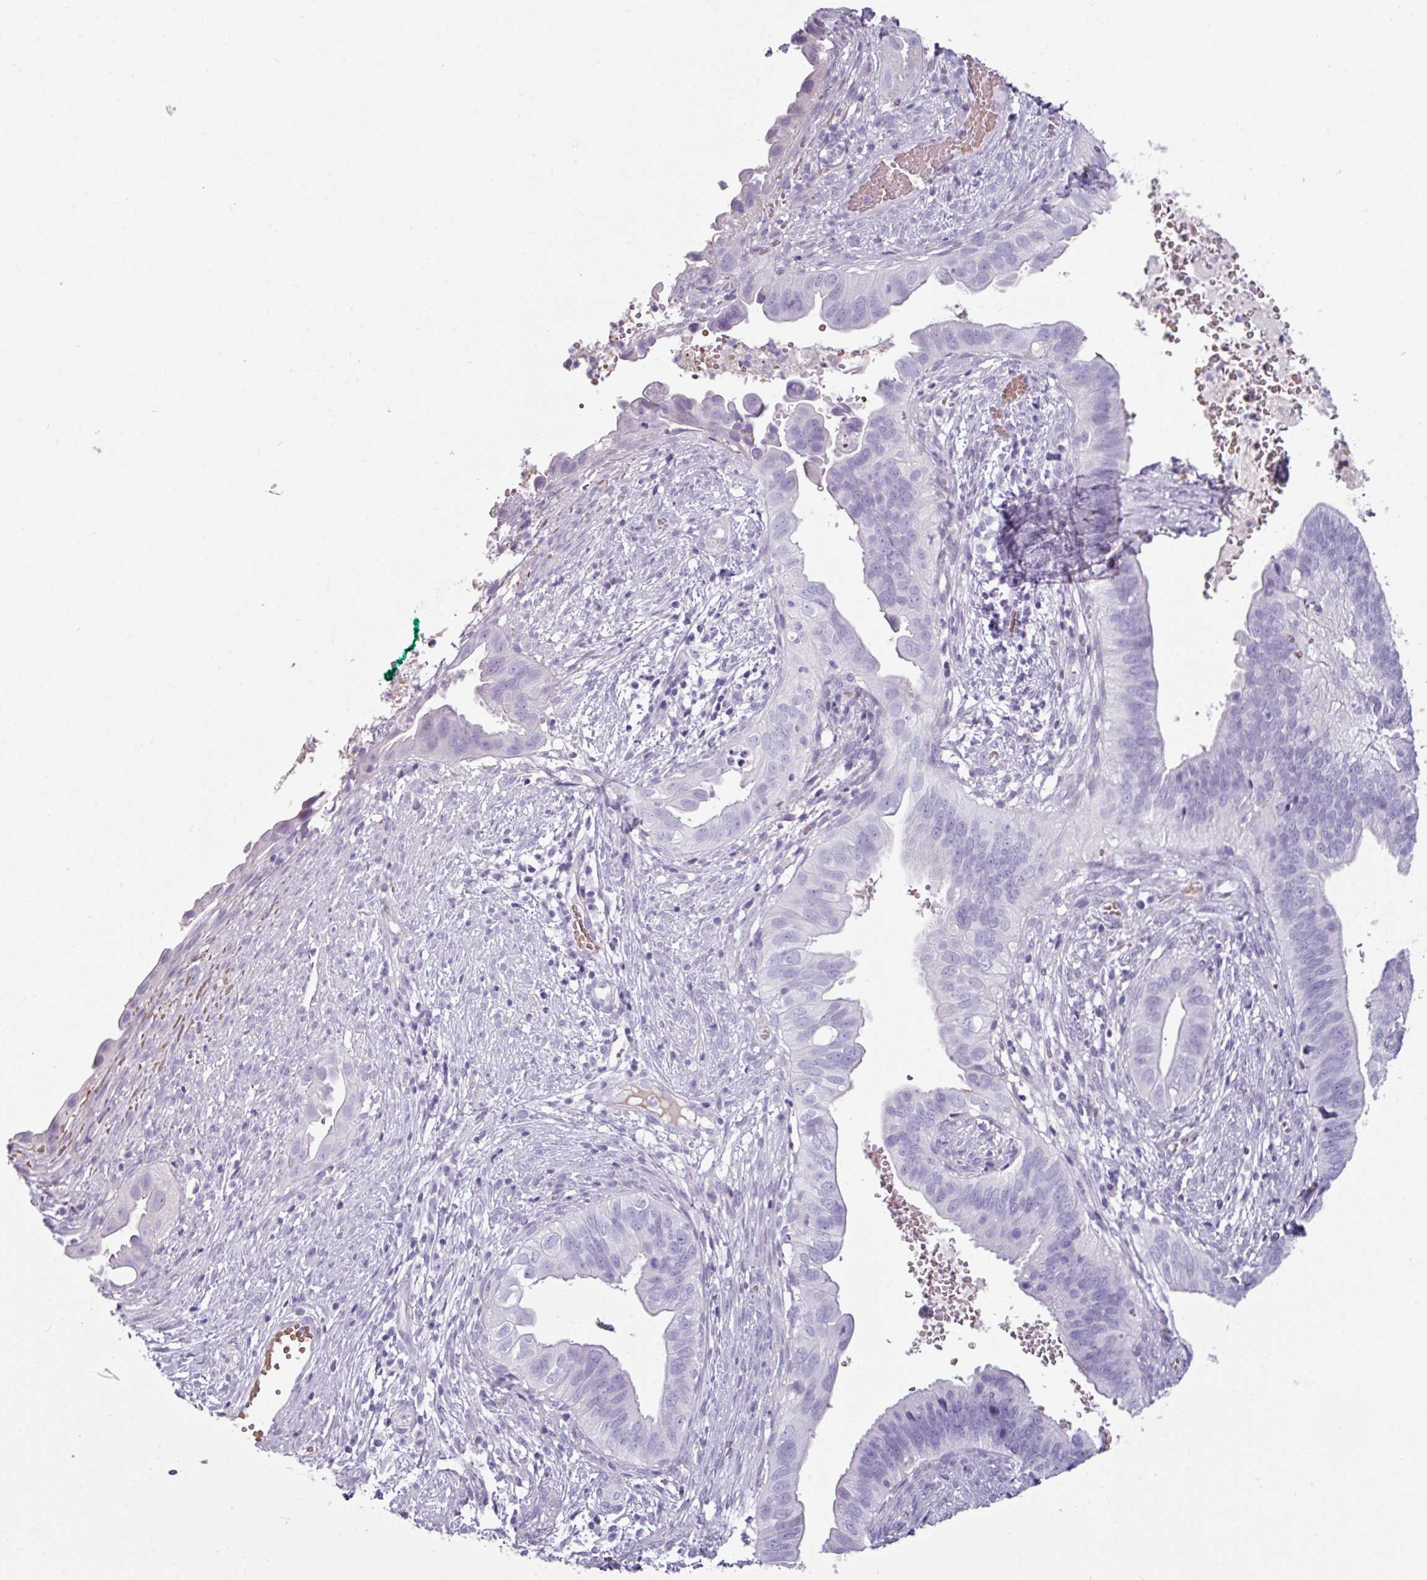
{"staining": {"intensity": "negative", "quantity": "none", "location": "none"}, "tissue": "cervical cancer", "cell_type": "Tumor cells", "image_type": "cancer", "snomed": [{"axis": "morphology", "description": "Adenocarcinoma, NOS"}, {"axis": "topography", "description": "Cervix"}], "caption": "IHC image of human cervical adenocarcinoma stained for a protein (brown), which exhibits no positivity in tumor cells.", "gene": "CLCA1", "patient": {"sex": "female", "age": 42}}